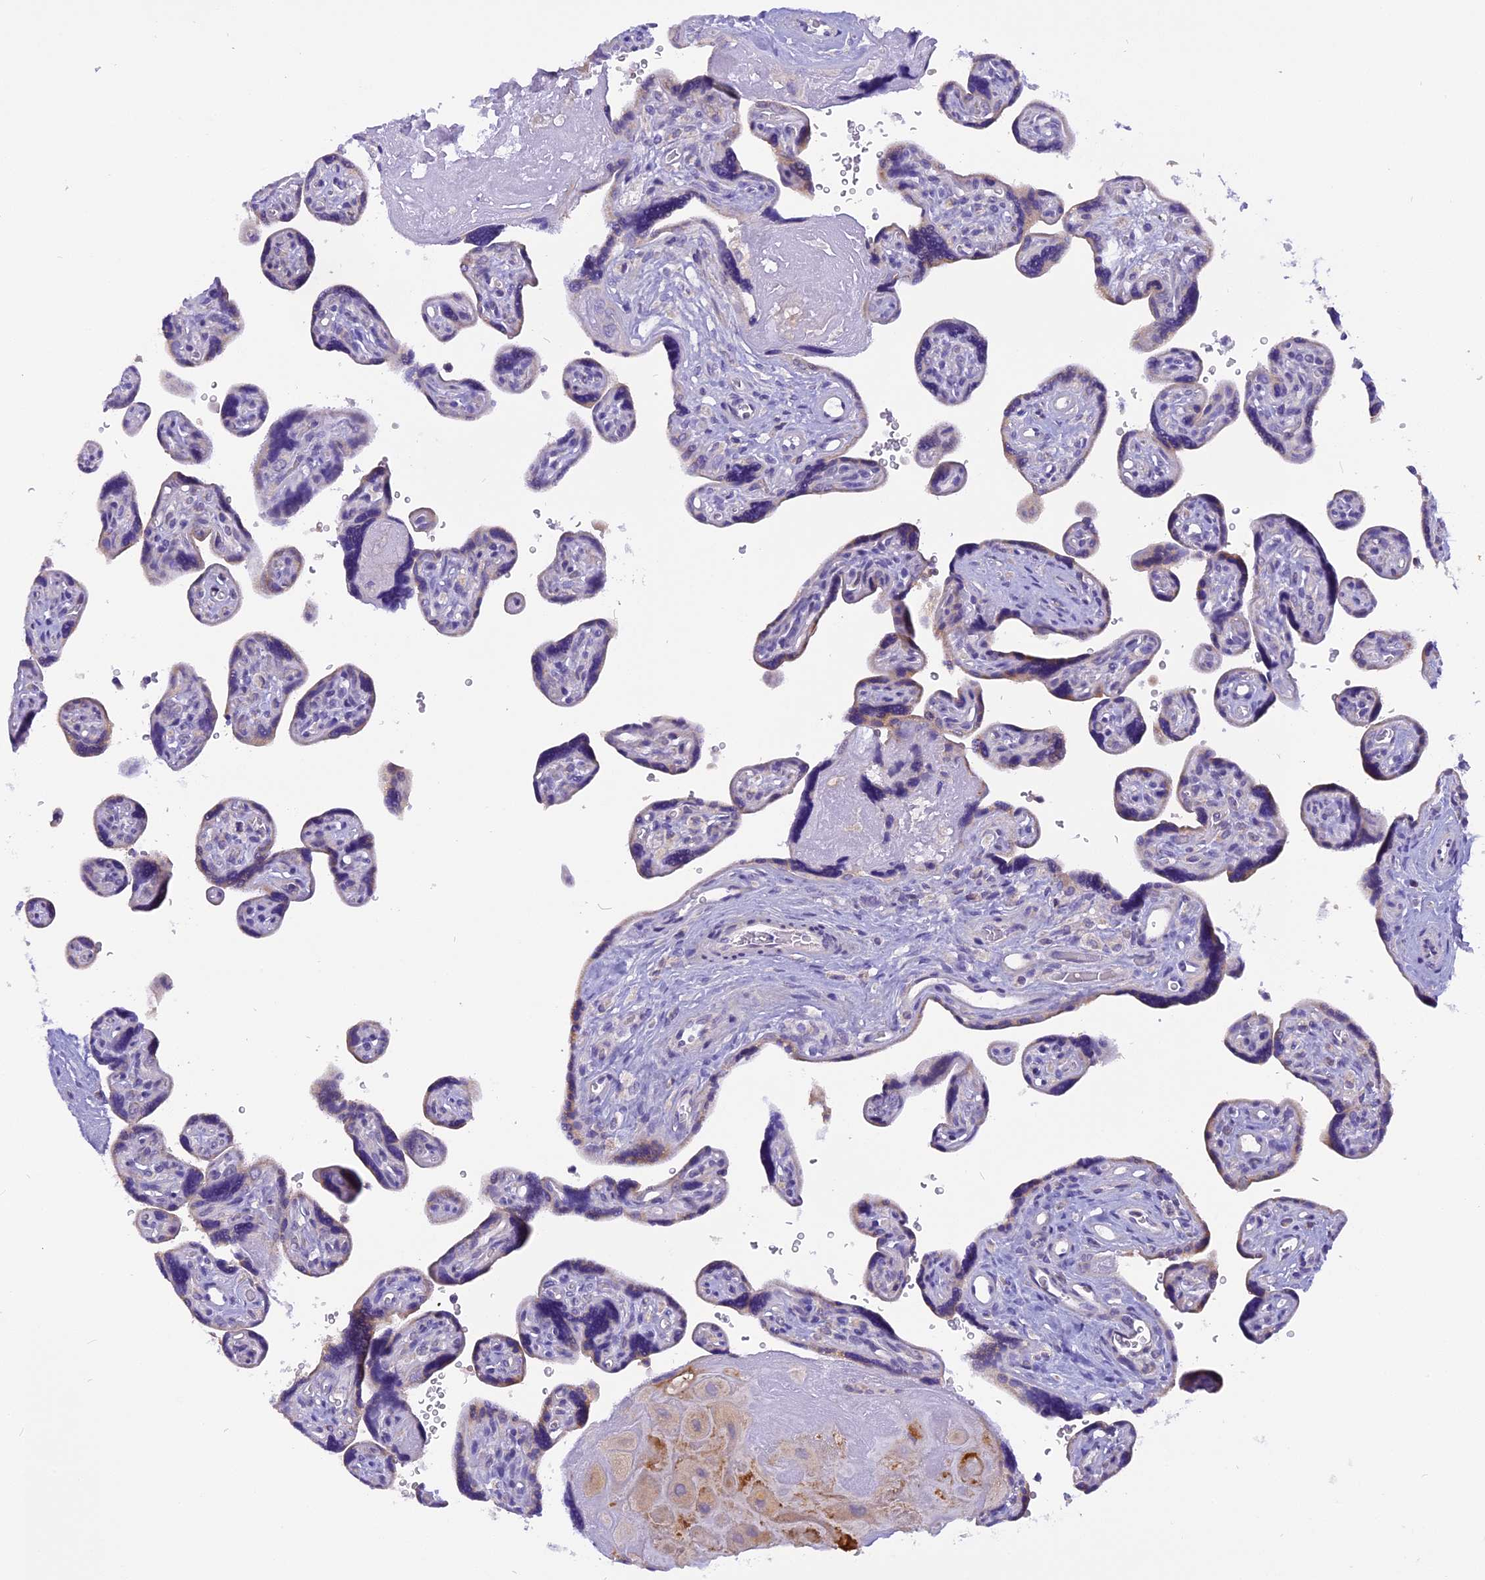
{"staining": {"intensity": "weak", "quantity": "<25%", "location": "cytoplasmic/membranous"}, "tissue": "placenta", "cell_type": "Decidual cells", "image_type": "normal", "snomed": [{"axis": "morphology", "description": "Normal tissue, NOS"}, {"axis": "topography", "description": "Placenta"}], "caption": "High power microscopy image of an immunohistochemistry (IHC) photomicrograph of normal placenta, revealing no significant positivity in decidual cells.", "gene": "TRIM3", "patient": {"sex": "female", "age": 39}}